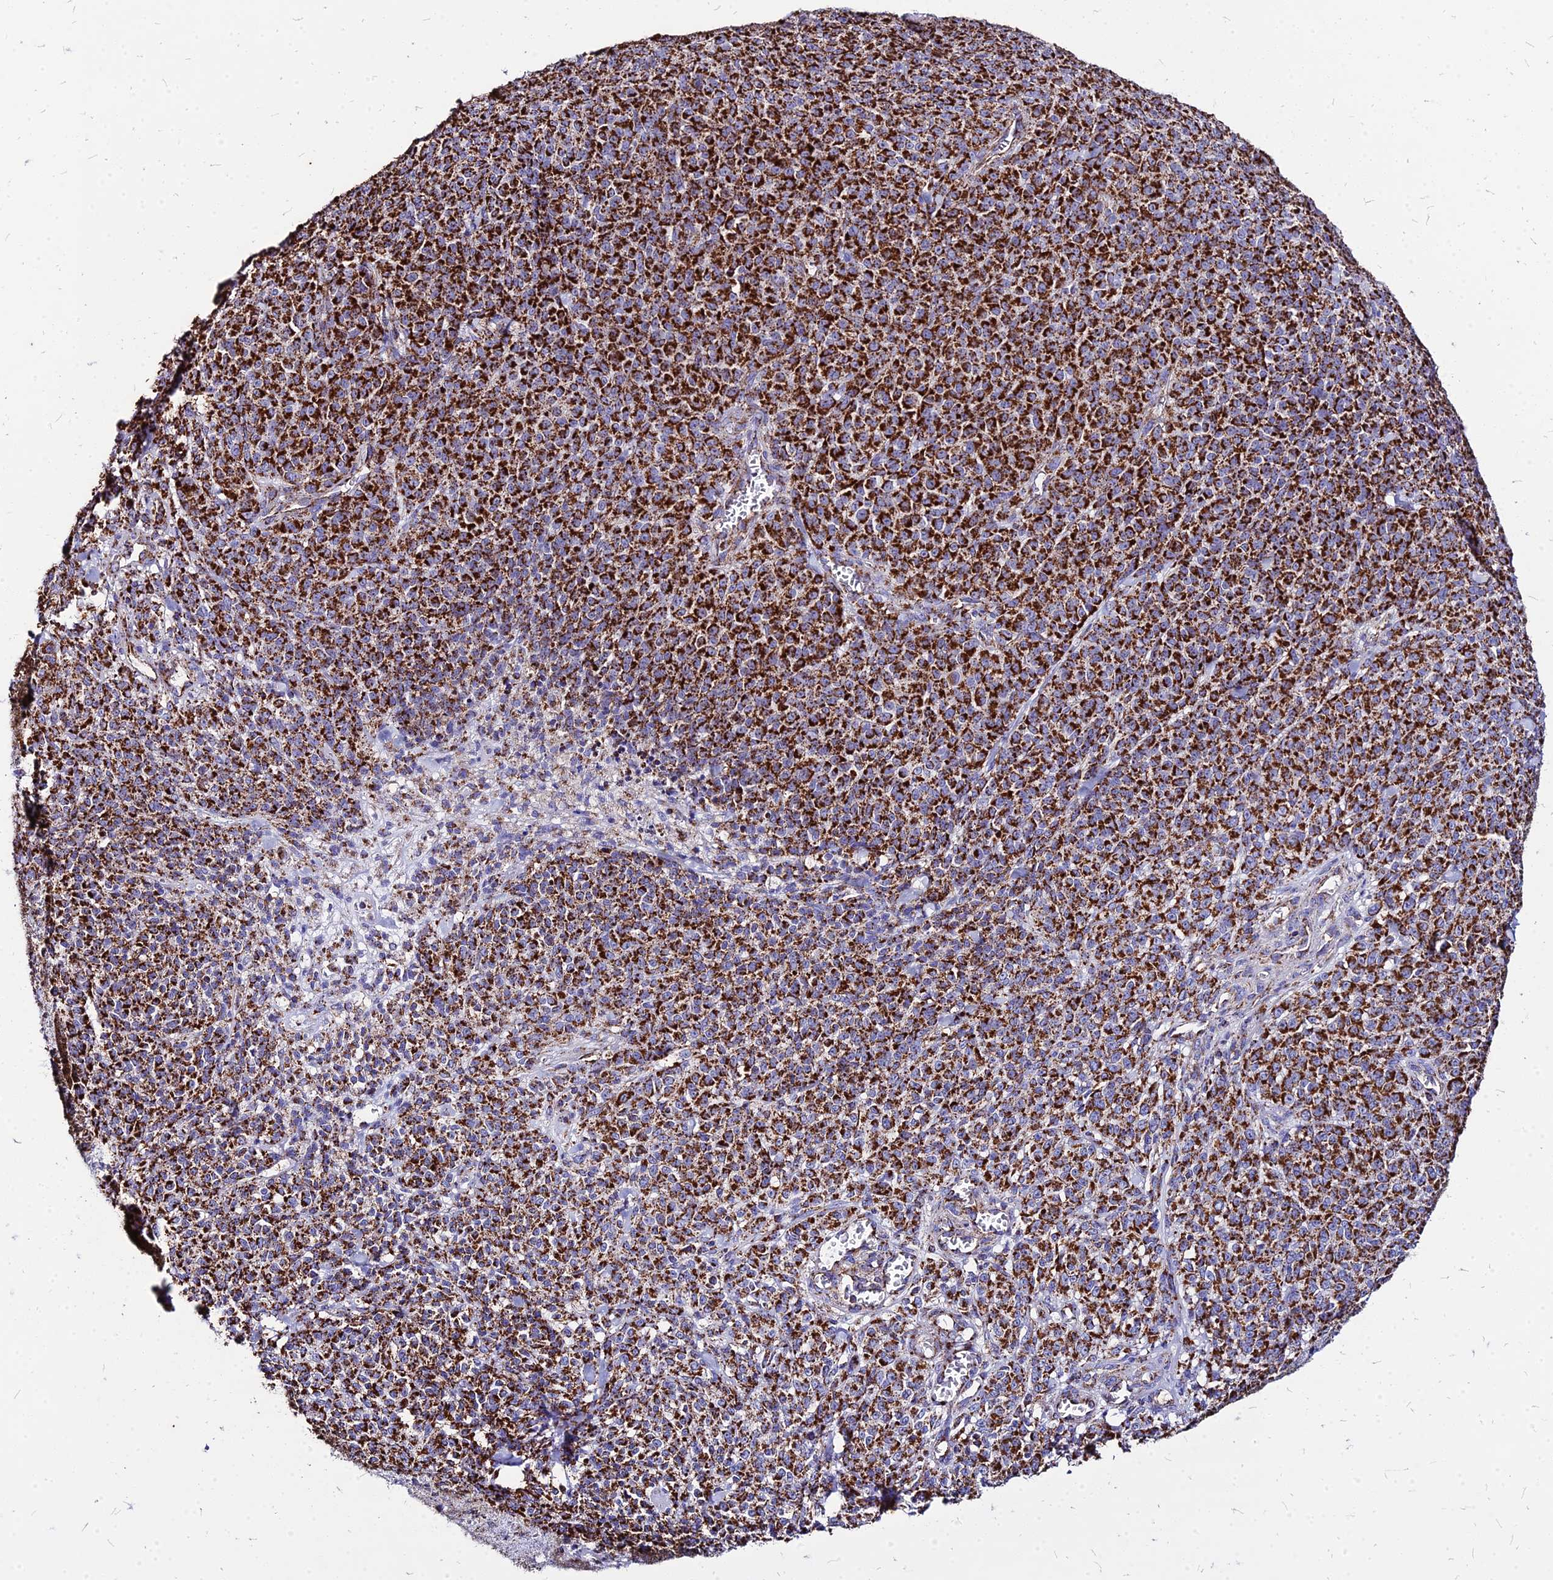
{"staining": {"intensity": "strong", "quantity": ">75%", "location": "cytoplasmic/membranous"}, "tissue": "melanoma", "cell_type": "Tumor cells", "image_type": "cancer", "snomed": [{"axis": "morphology", "description": "Normal tissue, NOS"}, {"axis": "morphology", "description": "Malignant melanoma, NOS"}, {"axis": "topography", "description": "Skin"}], "caption": "Melanoma was stained to show a protein in brown. There is high levels of strong cytoplasmic/membranous staining in approximately >75% of tumor cells.", "gene": "DLD", "patient": {"sex": "female", "age": 34}}